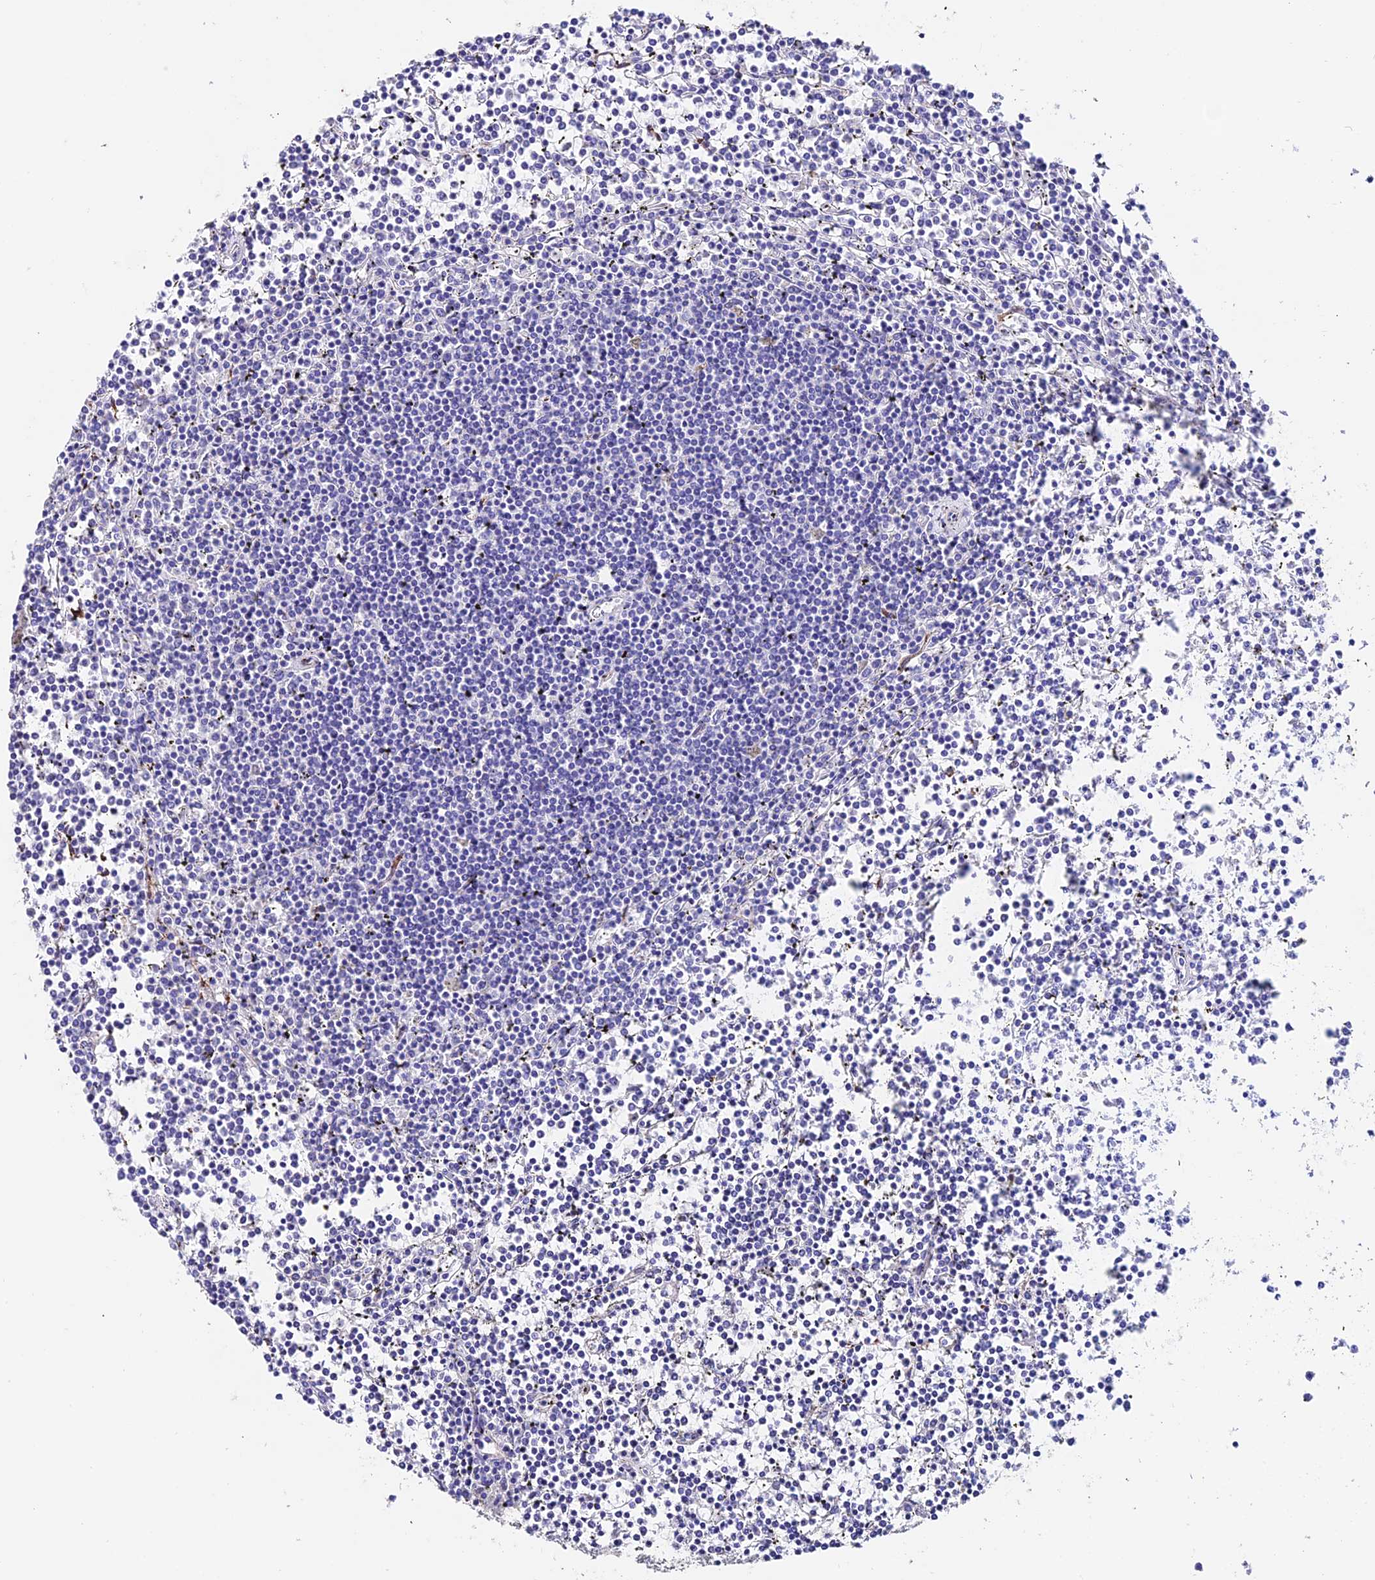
{"staining": {"intensity": "negative", "quantity": "none", "location": "none"}, "tissue": "lymphoma", "cell_type": "Tumor cells", "image_type": "cancer", "snomed": [{"axis": "morphology", "description": "Malignant lymphoma, non-Hodgkin's type, Low grade"}, {"axis": "topography", "description": "Spleen"}], "caption": "A photomicrograph of low-grade malignant lymphoma, non-Hodgkin's type stained for a protein demonstrates no brown staining in tumor cells. Nuclei are stained in blue.", "gene": "ESM1", "patient": {"sex": "female", "age": 19}}